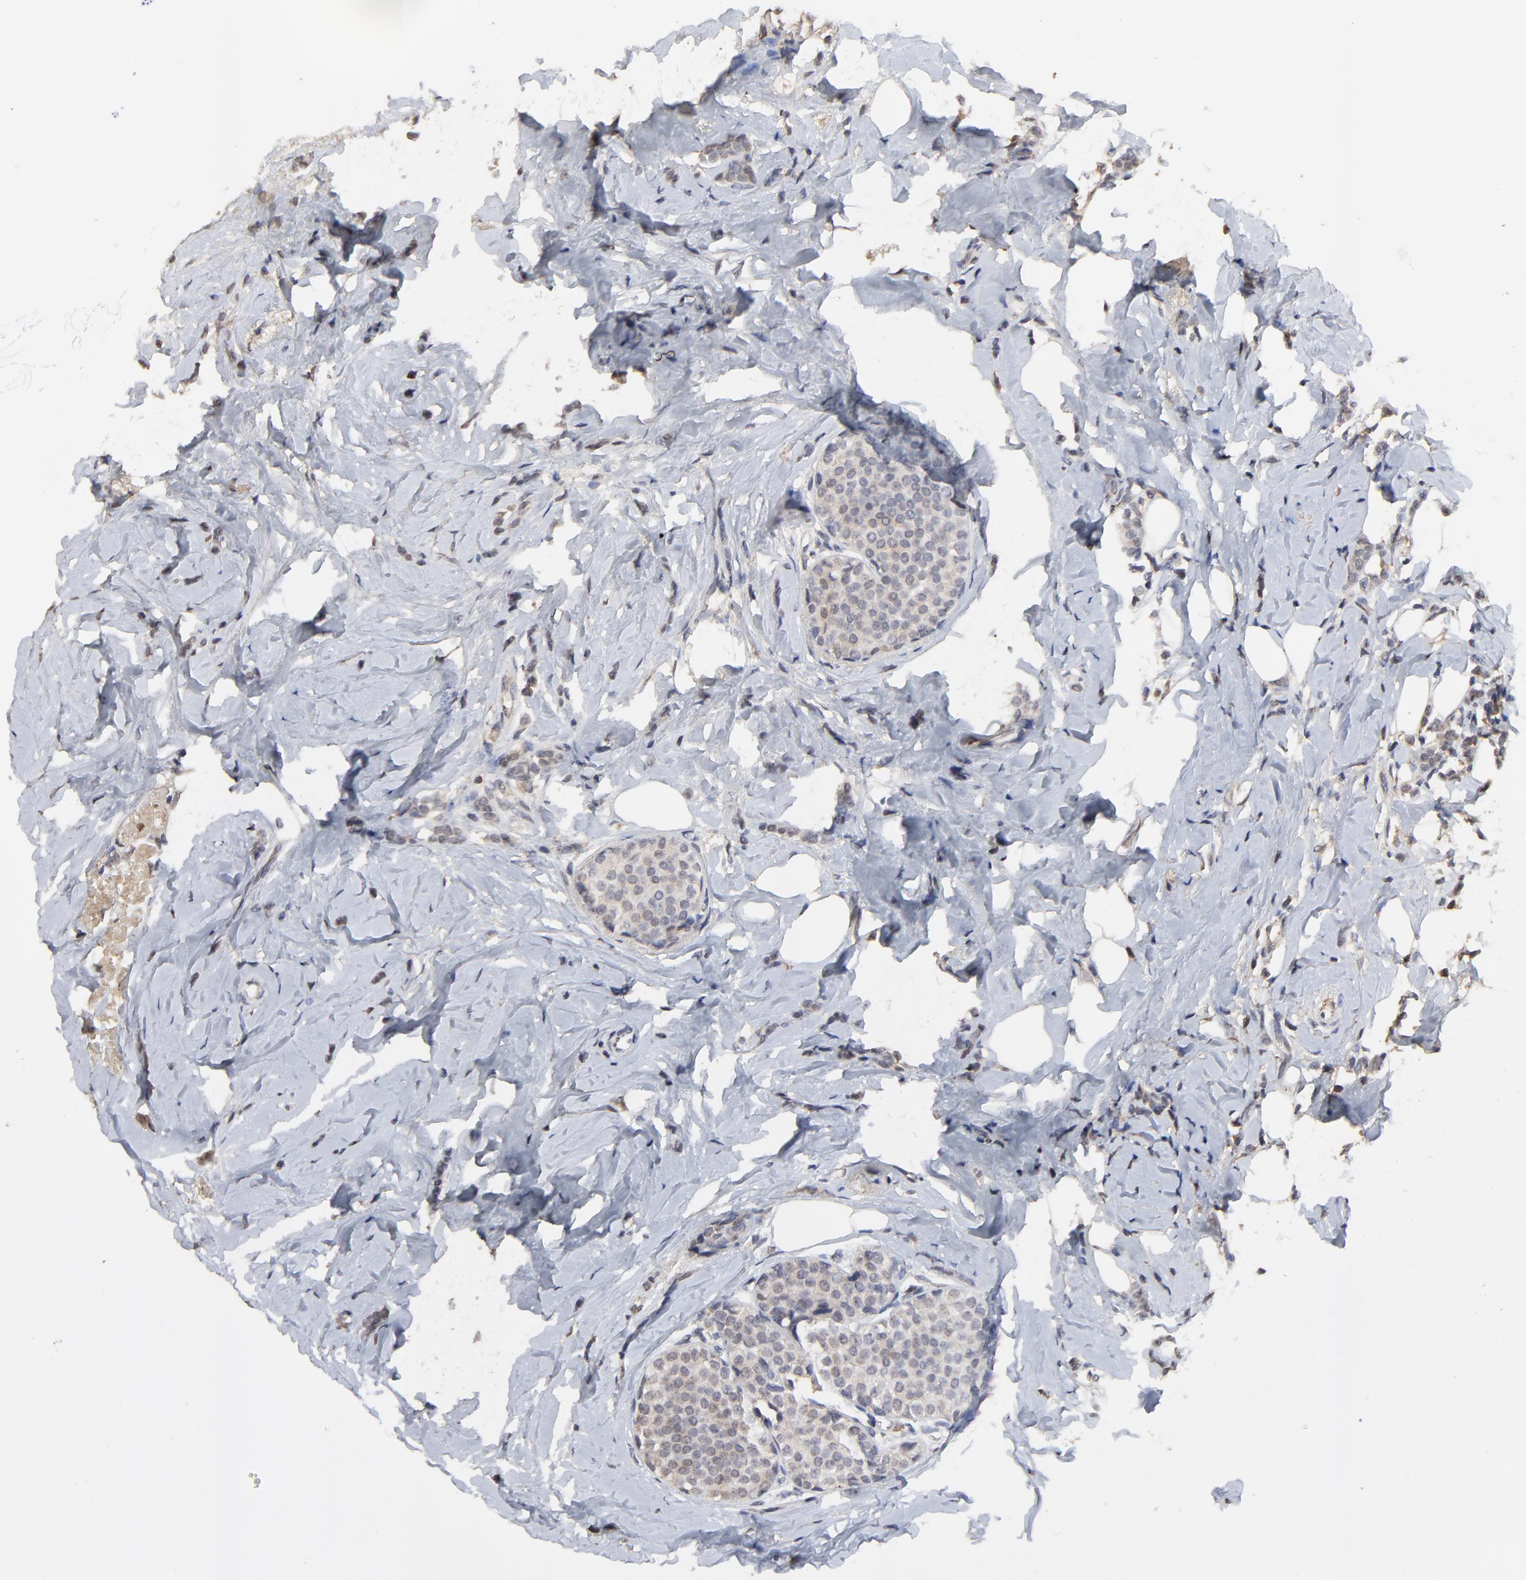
{"staining": {"intensity": "weak", "quantity": ">75%", "location": "cytoplasmic/membranous"}, "tissue": "breast cancer", "cell_type": "Tumor cells", "image_type": "cancer", "snomed": [{"axis": "morphology", "description": "Lobular carcinoma"}, {"axis": "topography", "description": "Breast"}], "caption": "Lobular carcinoma (breast) tissue reveals weak cytoplasmic/membranous positivity in approximately >75% of tumor cells, visualized by immunohistochemistry.", "gene": "VPREB3", "patient": {"sex": "female", "age": 64}}